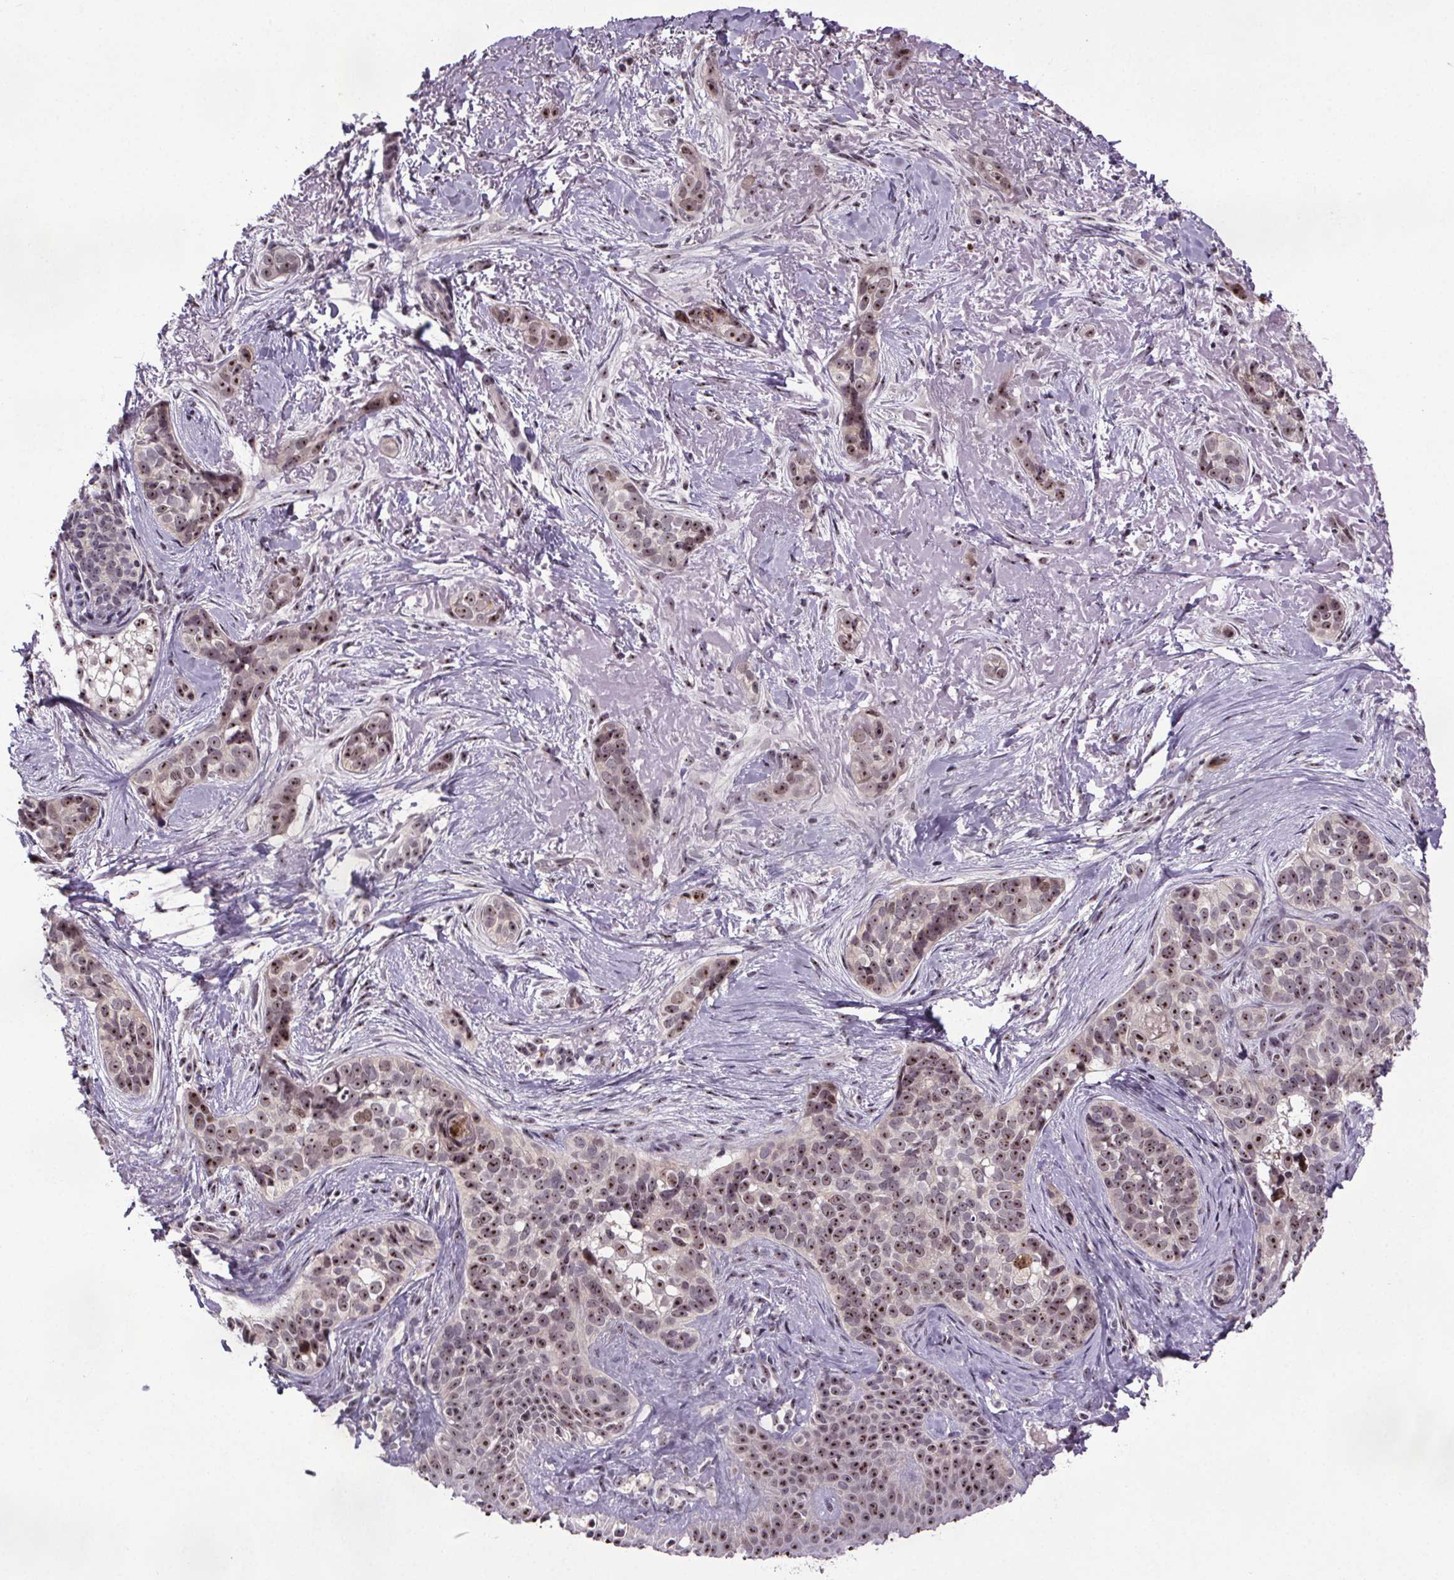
{"staining": {"intensity": "moderate", "quantity": ">75%", "location": "nuclear"}, "tissue": "skin cancer", "cell_type": "Tumor cells", "image_type": "cancer", "snomed": [{"axis": "morphology", "description": "Basal cell carcinoma"}, {"axis": "topography", "description": "Skin"}], "caption": "Protein expression analysis of human skin cancer (basal cell carcinoma) reveals moderate nuclear staining in about >75% of tumor cells.", "gene": "ATMIN", "patient": {"sex": "male", "age": 87}}